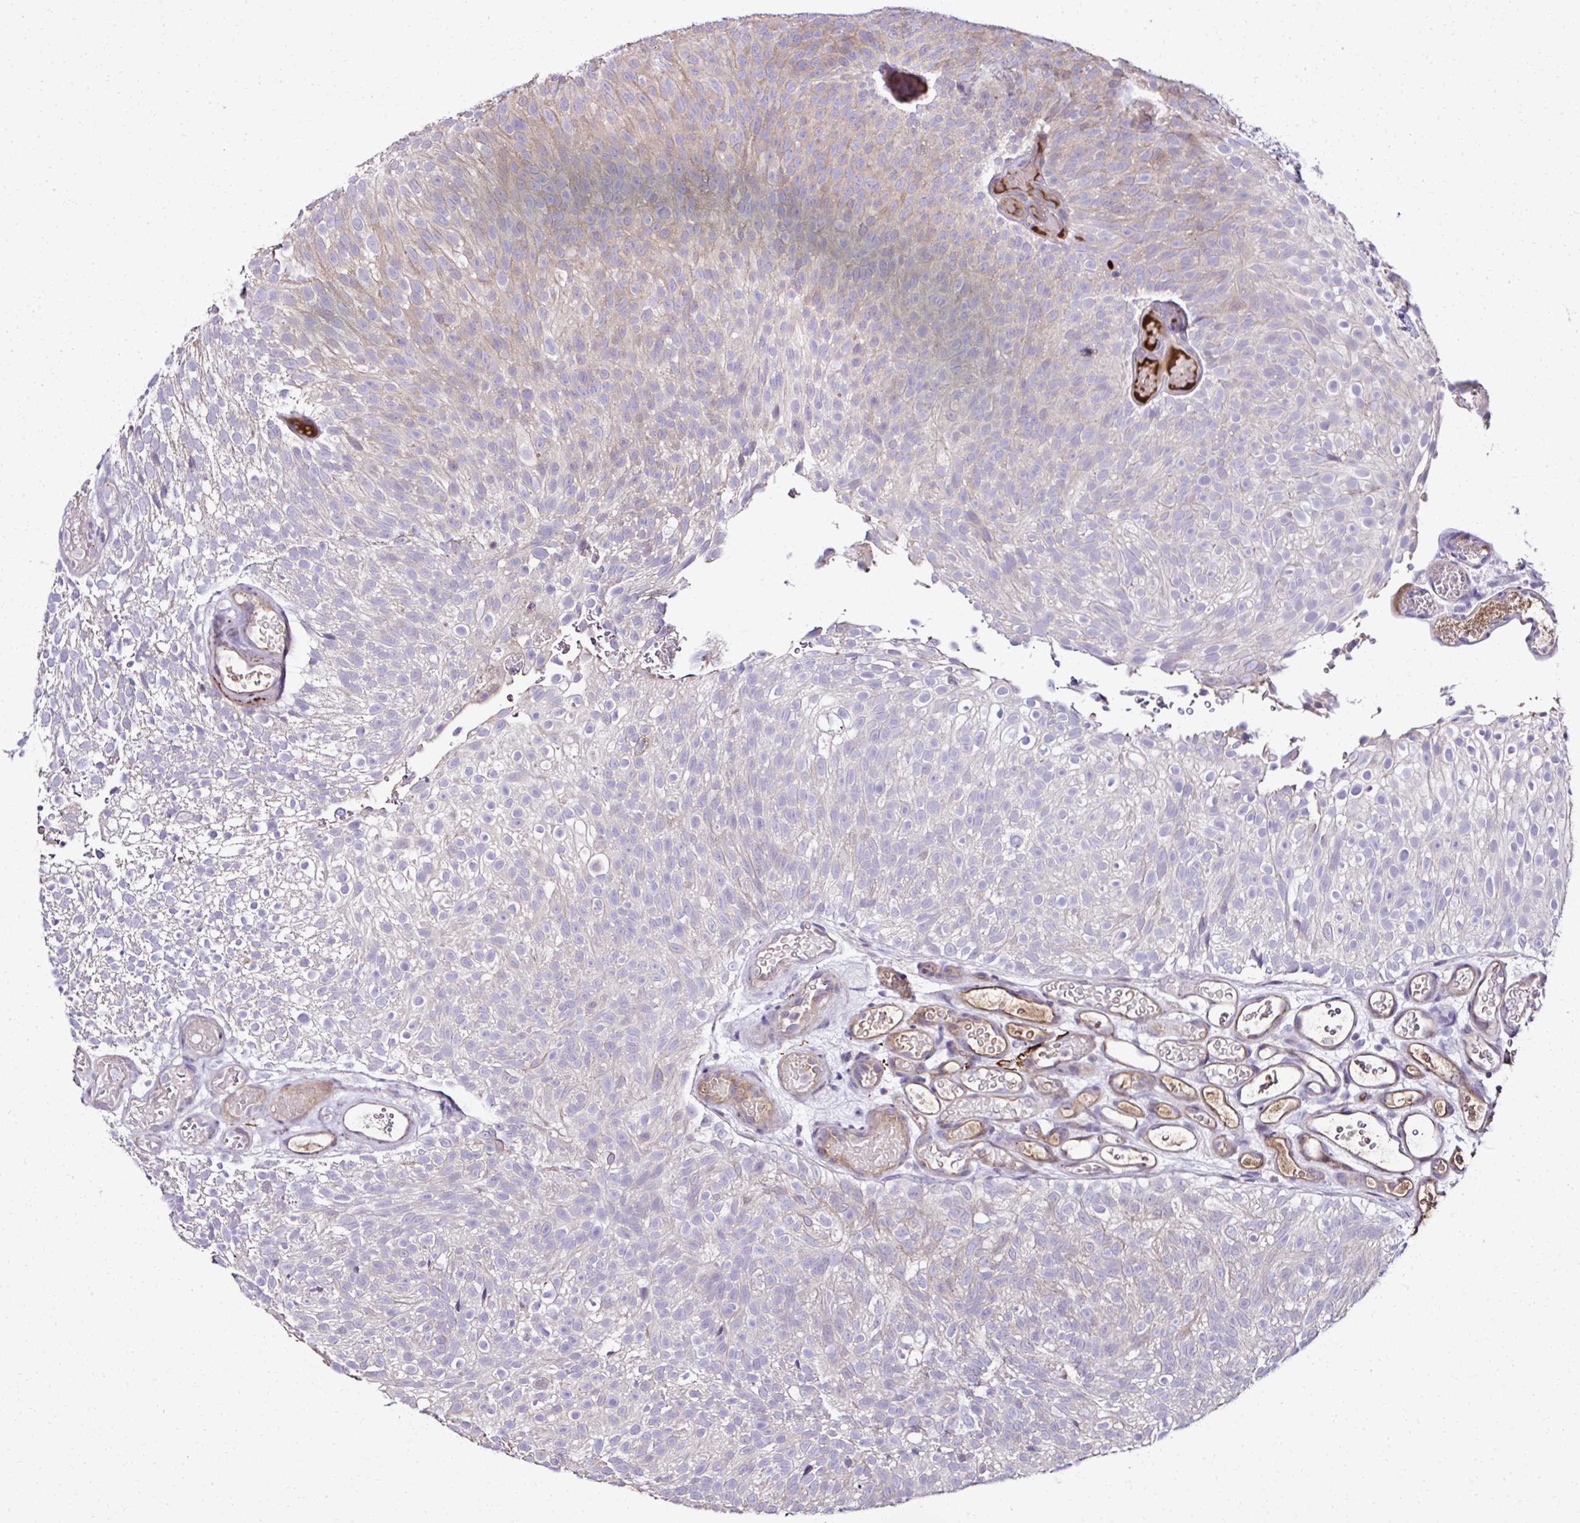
{"staining": {"intensity": "negative", "quantity": "none", "location": "none"}, "tissue": "urothelial cancer", "cell_type": "Tumor cells", "image_type": "cancer", "snomed": [{"axis": "morphology", "description": "Urothelial carcinoma, Low grade"}, {"axis": "topography", "description": "Urinary bladder"}], "caption": "Human urothelial cancer stained for a protein using immunohistochemistry displays no positivity in tumor cells.", "gene": "CCDC85C", "patient": {"sex": "male", "age": 78}}